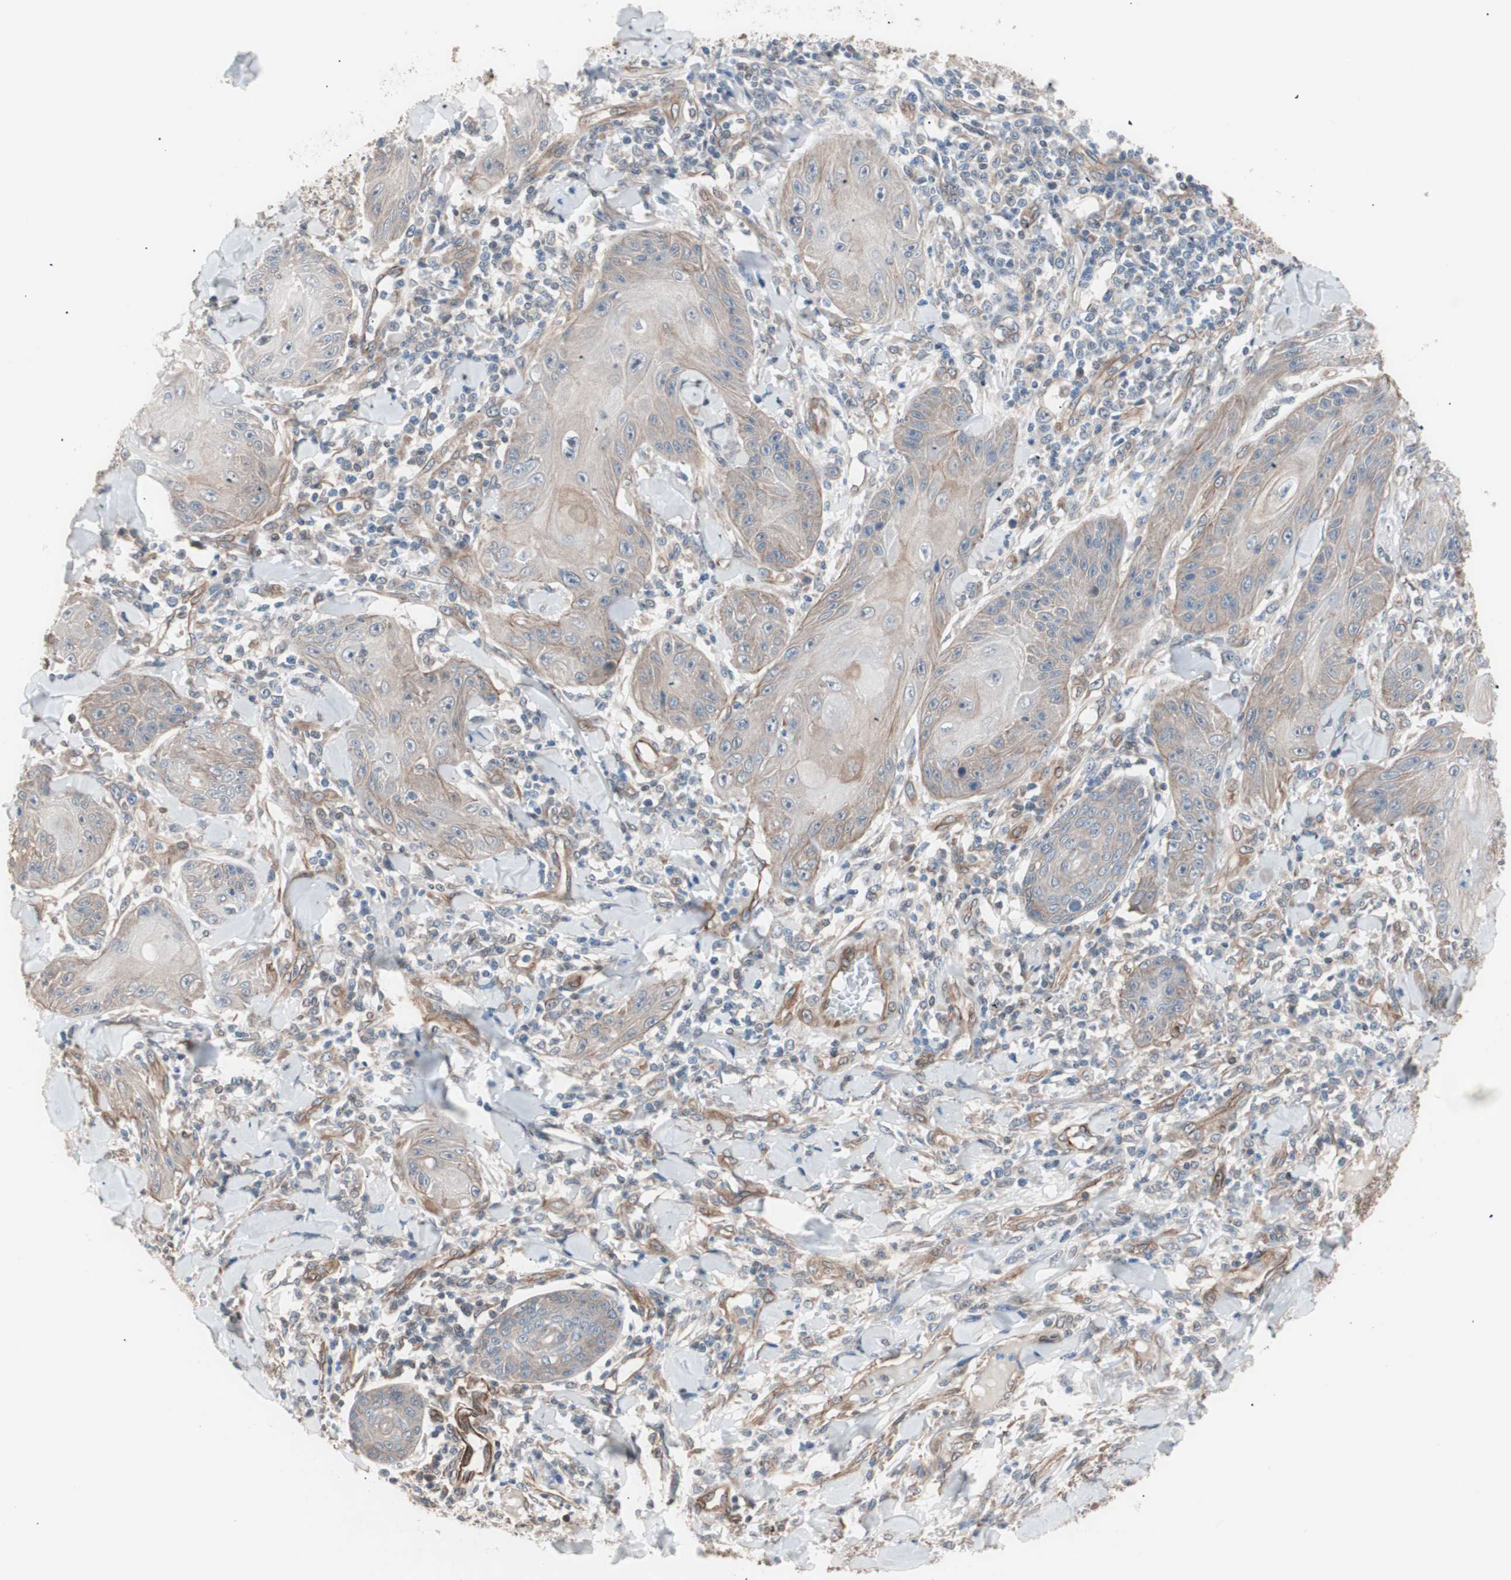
{"staining": {"intensity": "weak", "quantity": "25%-75%", "location": "cytoplasmic/membranous"}, "tissue": "skin cancer", "cell_type": "Tumor cells", "image_type": "cancer", "snomed": [{"axis": "morphology", "description": "Squamous cell carcinoma, NOS"}, {"axis": "topography", "description": "Skin"}], "caption": "DAB (3,3'-diaminobenzidine) immunohistochemical staining of human skin cancer (squamous cell carcinoma) exhibits weak cytoplasmic/membranous protein expression in approximately 25%-75% of tumor cells.", "gene": "SMG1", "patient": {"sex": "female", "age": 78}}